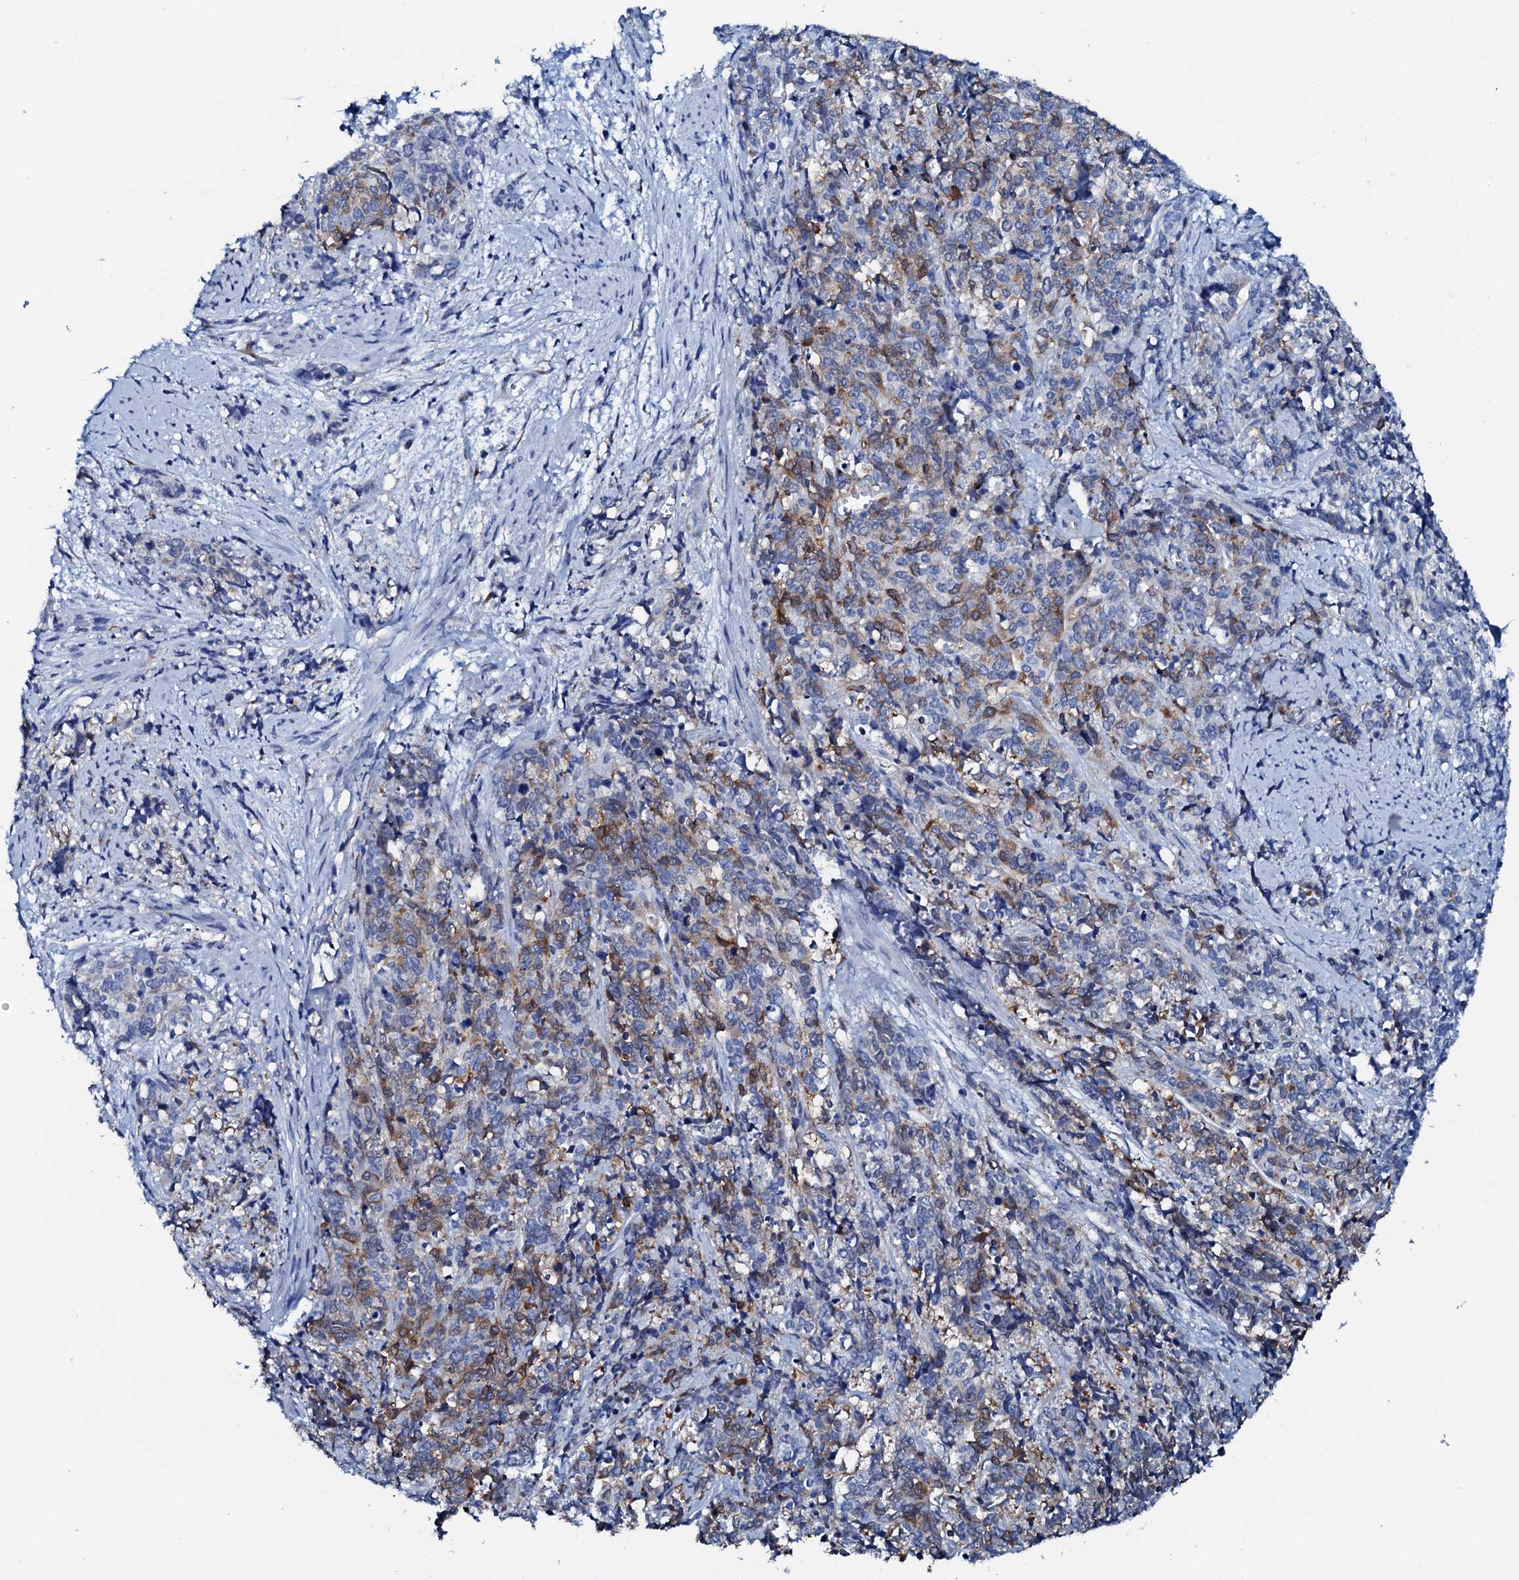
{"staining": {"intensity": "weak", "quantity": "25%-75%", "location": "cytoplasmic/membranous"}, "tissue": "cervical cancer", "cell_type": "Tumor cells", "image_type": "cancer", "snomed": [{"axis": "morphology", "description": "Squamous cell carcinoma, NOS"}, {"axis": "topography", "description": "Cervix"}], "caption": "Cervical squamous cell carcinoma stained with IHC exhibits weak cytoplasmic/membranous staining in about 25%-75% of tumor cells. (Brightfield microscopy of DAB IHC at high magnification).", "gene": "AMER2", "patient": {"sex": "female", "age": 60}}